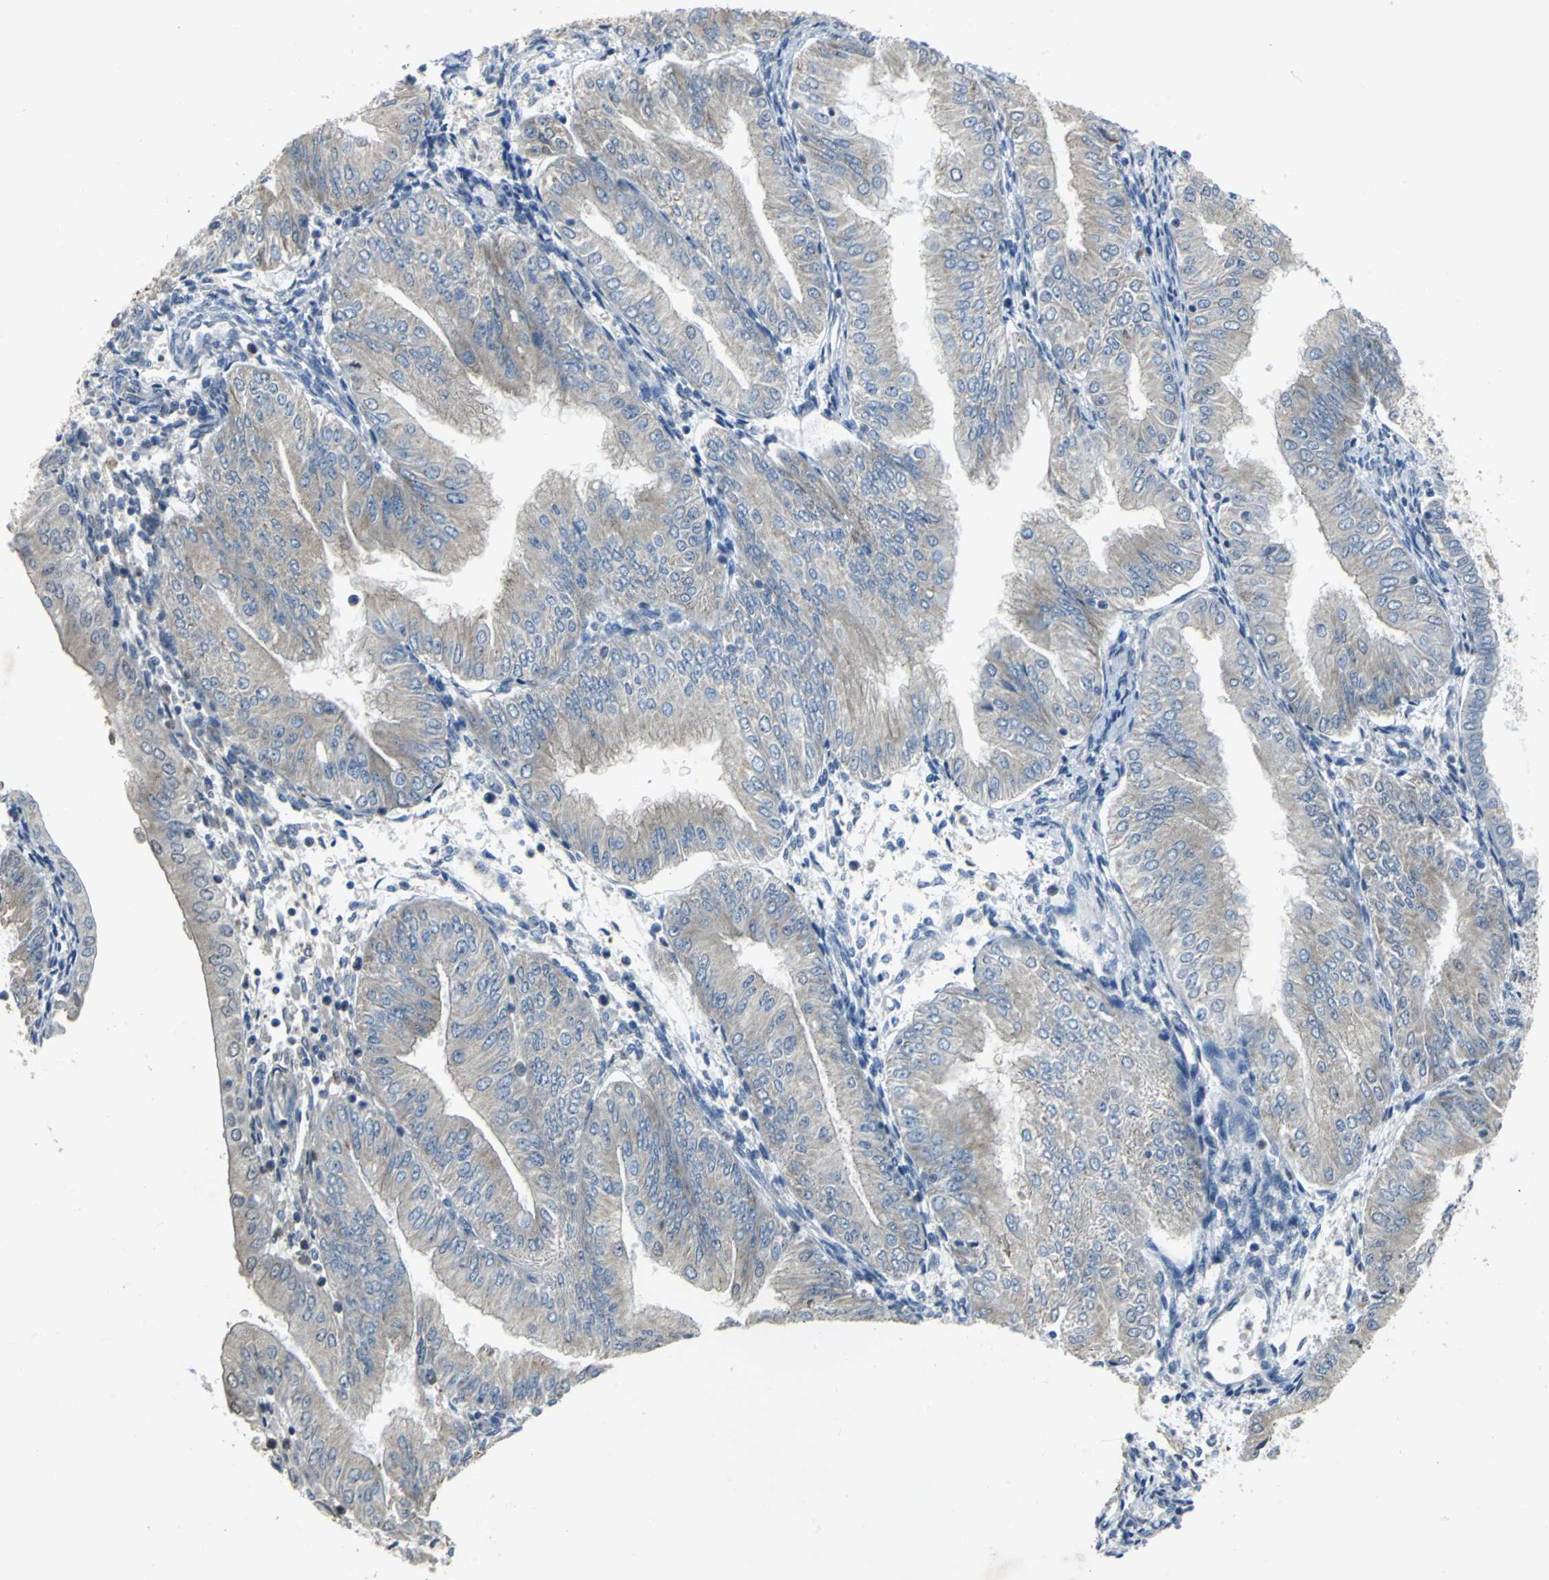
{"staining": {"intensity": "weak", "quantity": "25%-75%", "location": "cytoplasmic/membranous"}, "tissue": "endometrial cancer", "cell_type": "Tumor cells", "image_type": "cancer", "snomed": [{"axis": "morphology", "description": "Adenocarcinoma, NOS"}, {"axis": "topography", "description": "Endometrium"}], "caption": "A high-resolution histopathology image shows IHC staining of adenocarcinoma (endometrial), which demonstrates weak cytoplasmic/membranous expression in approximately 25%-75% of tumor cells. (brown staining indicates protein expression, while blue staining denotes nuclei).", "gene": "EIF5A", "patient": {"sex": "female", "age": 53}}